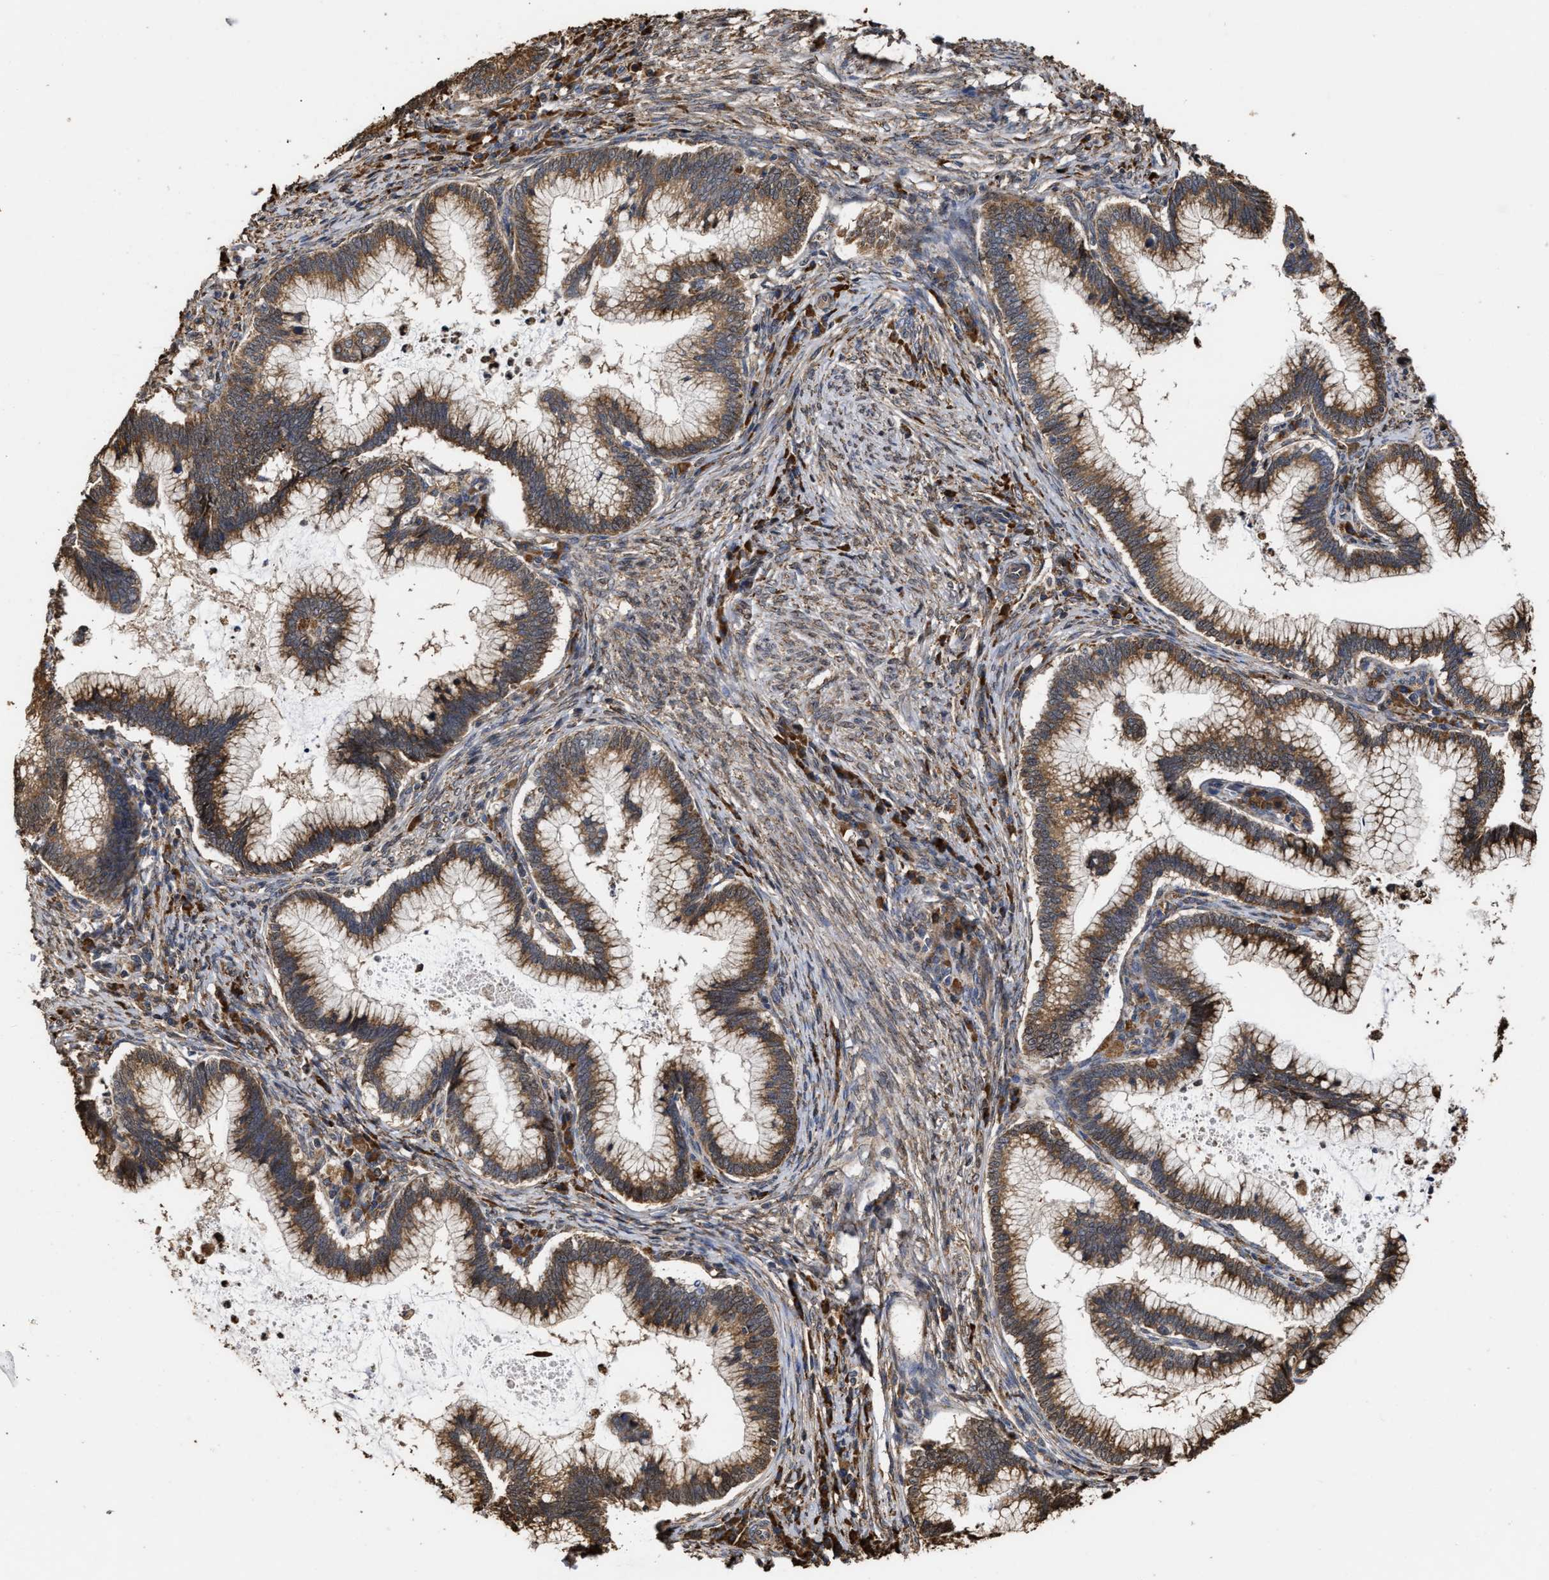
{"staining": {"intensity": "strong", "quantity": ">75%", "location": "cytoplasmic/membranous"}, "tissue": "cervical cancer", "cell_type": "Tumor cells", "image_type": "cancer", "snomed": [{"axis": "morphology", "description": "Adenocarcinoma, NOS"}, {"axis": "topography", "description": "Cervix"}], "caption": "Protein staining displays strong cytoplasmic/membranous positivity in approximately >75% of tumor cells in adenocarcinoma (cervical).", "gene": "GOSR1", "patient": {"sex": "female", "age": 36}}